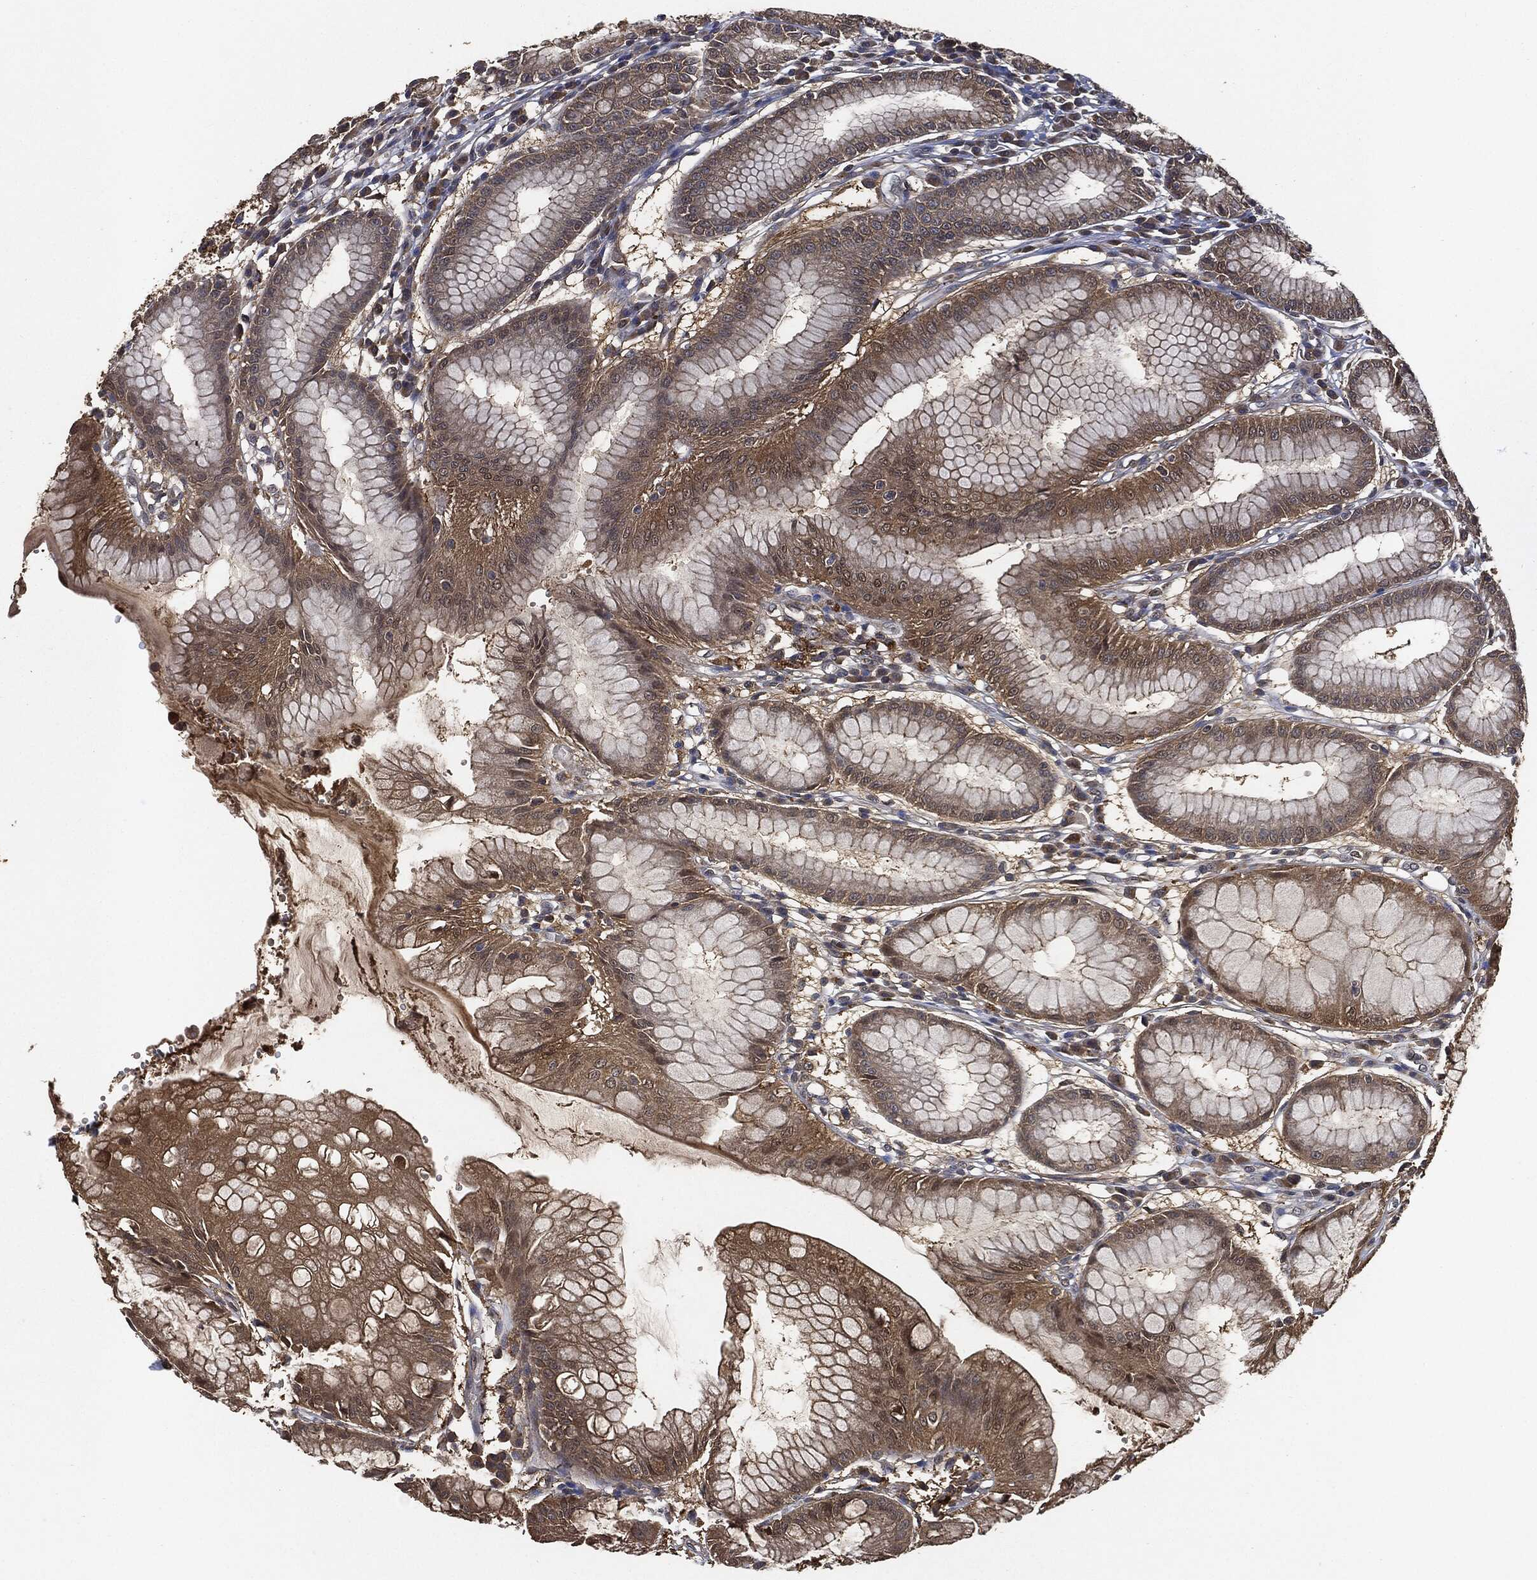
{"staining": {"intensity": "moderate", "quantity": ">75%", "location": "cytoplasmic/membranous"}, "tissue": "stomach", "cell_type": "Glandular cells", "image_type": "normal", "snomed": [{"axis": "morphology", "description": "Normal tissue, NOS"}, {"axis": "morphology", "description": "Inflammation, NOS"}, {"axis": "topography", "description": "Stomach, lower"}], "caption": "Brown immunohistochemical staining in normal human stomach reveals moderate cytoplasmic/membranous staining in approximately >75% of glandular cells.", "gene": "BRAF", "patient": {"sex": "male", "age": 59}}